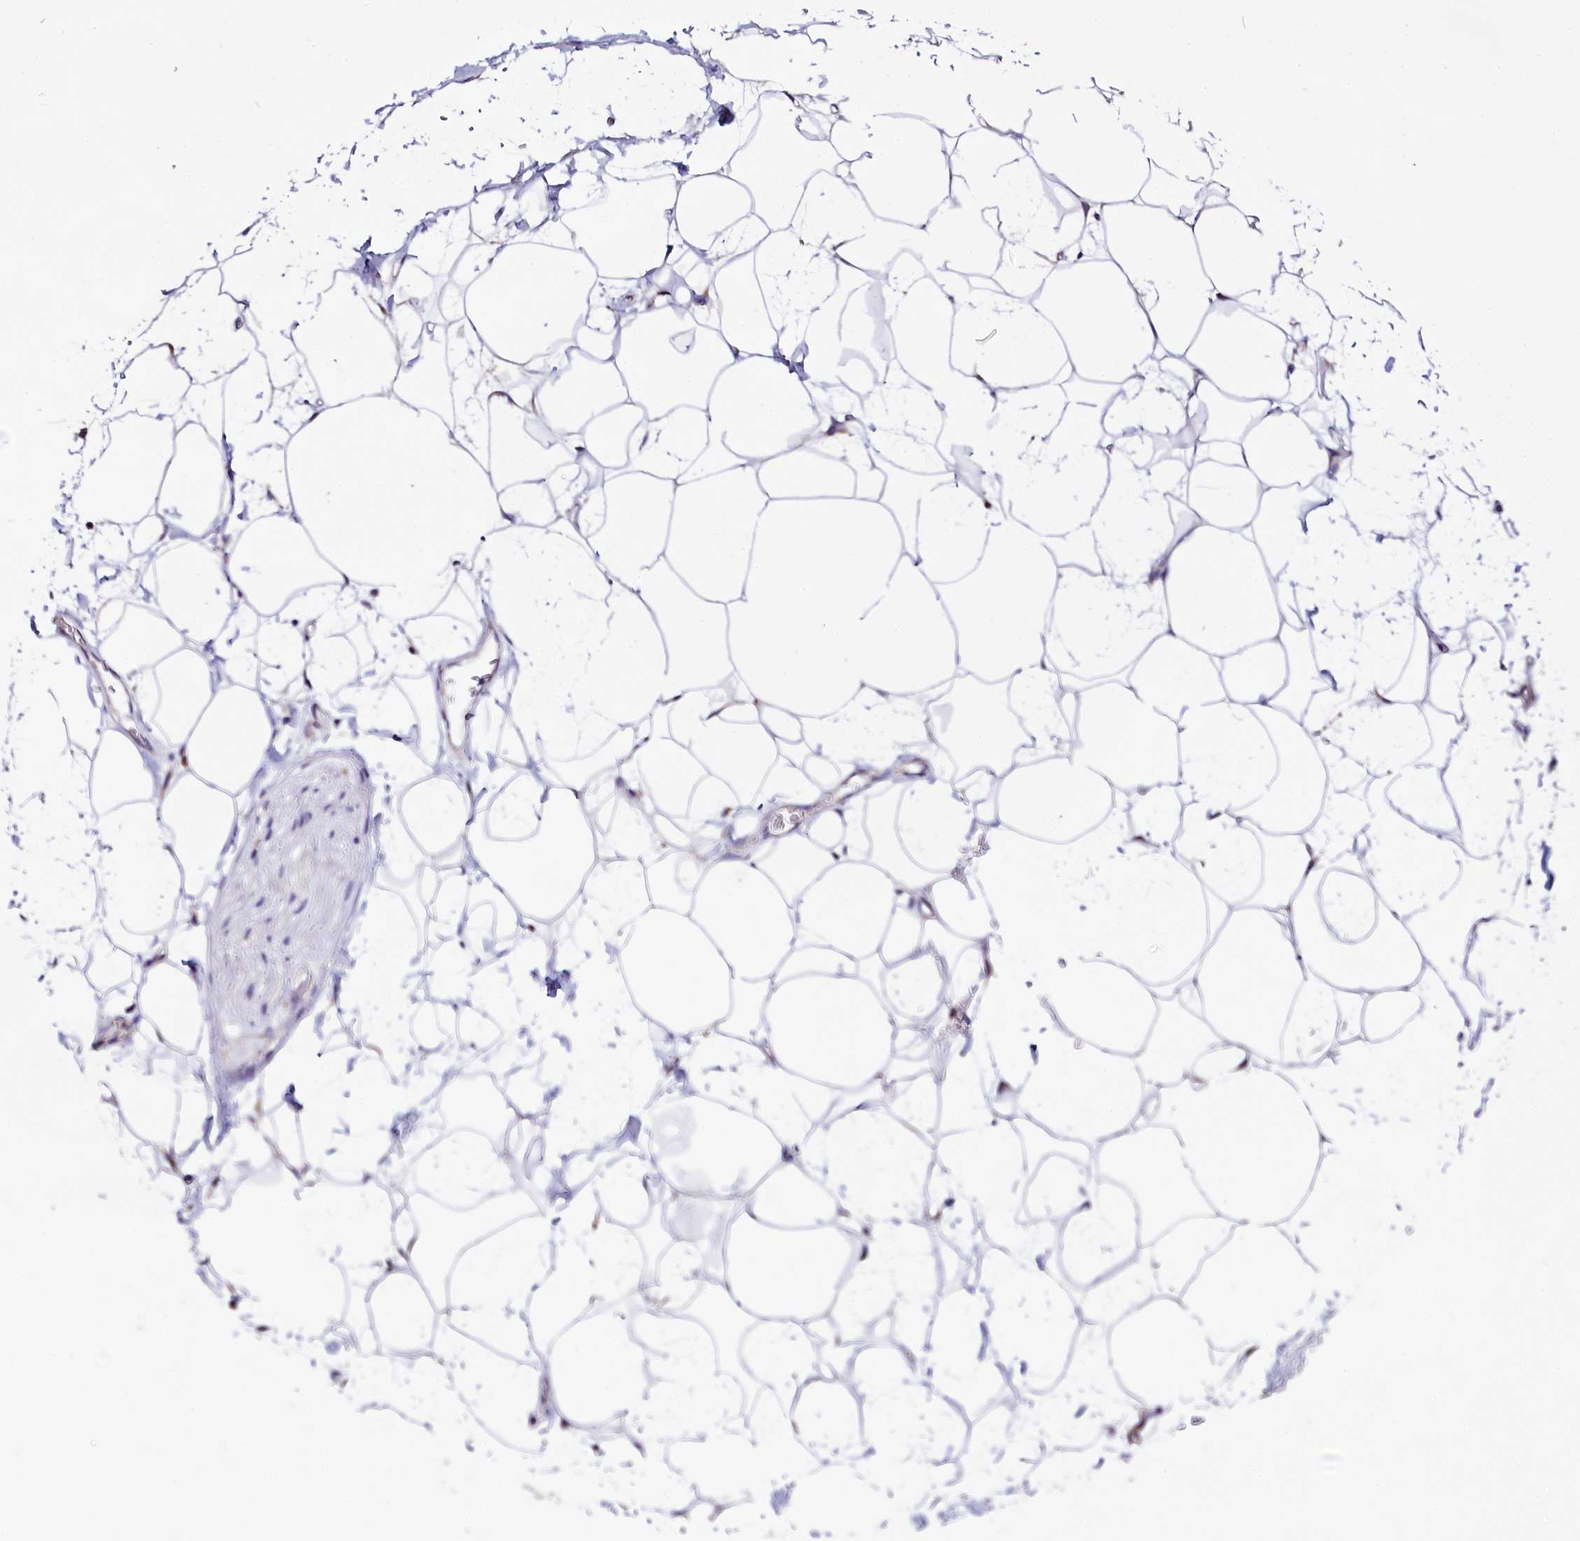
{"staining": {"intensity": "negative", "quantity": "none", "location": "none"}, "tissue": "adipose tissue", "cell_type": "Adipocytes", "image_type": "normal", "snomed": [{"axis": "morphology", "description": "Normal tissue, NOS"}, {"axis": "morphology", "description": "Adenocarcinoma, NOS"}, {"axis": "topography", "description": "Rectum"}, {"axis": "topography", "description": "Vagina"}, {"axis": "topography", "description": "Peripheral nerve tissue"}], "caption": "Immunohistochemical staining of unremarkable adipose tissue shows no significant expression in adipocytes.", "gene": "UACA", "patient": {"sex": "female", "age": 71}}